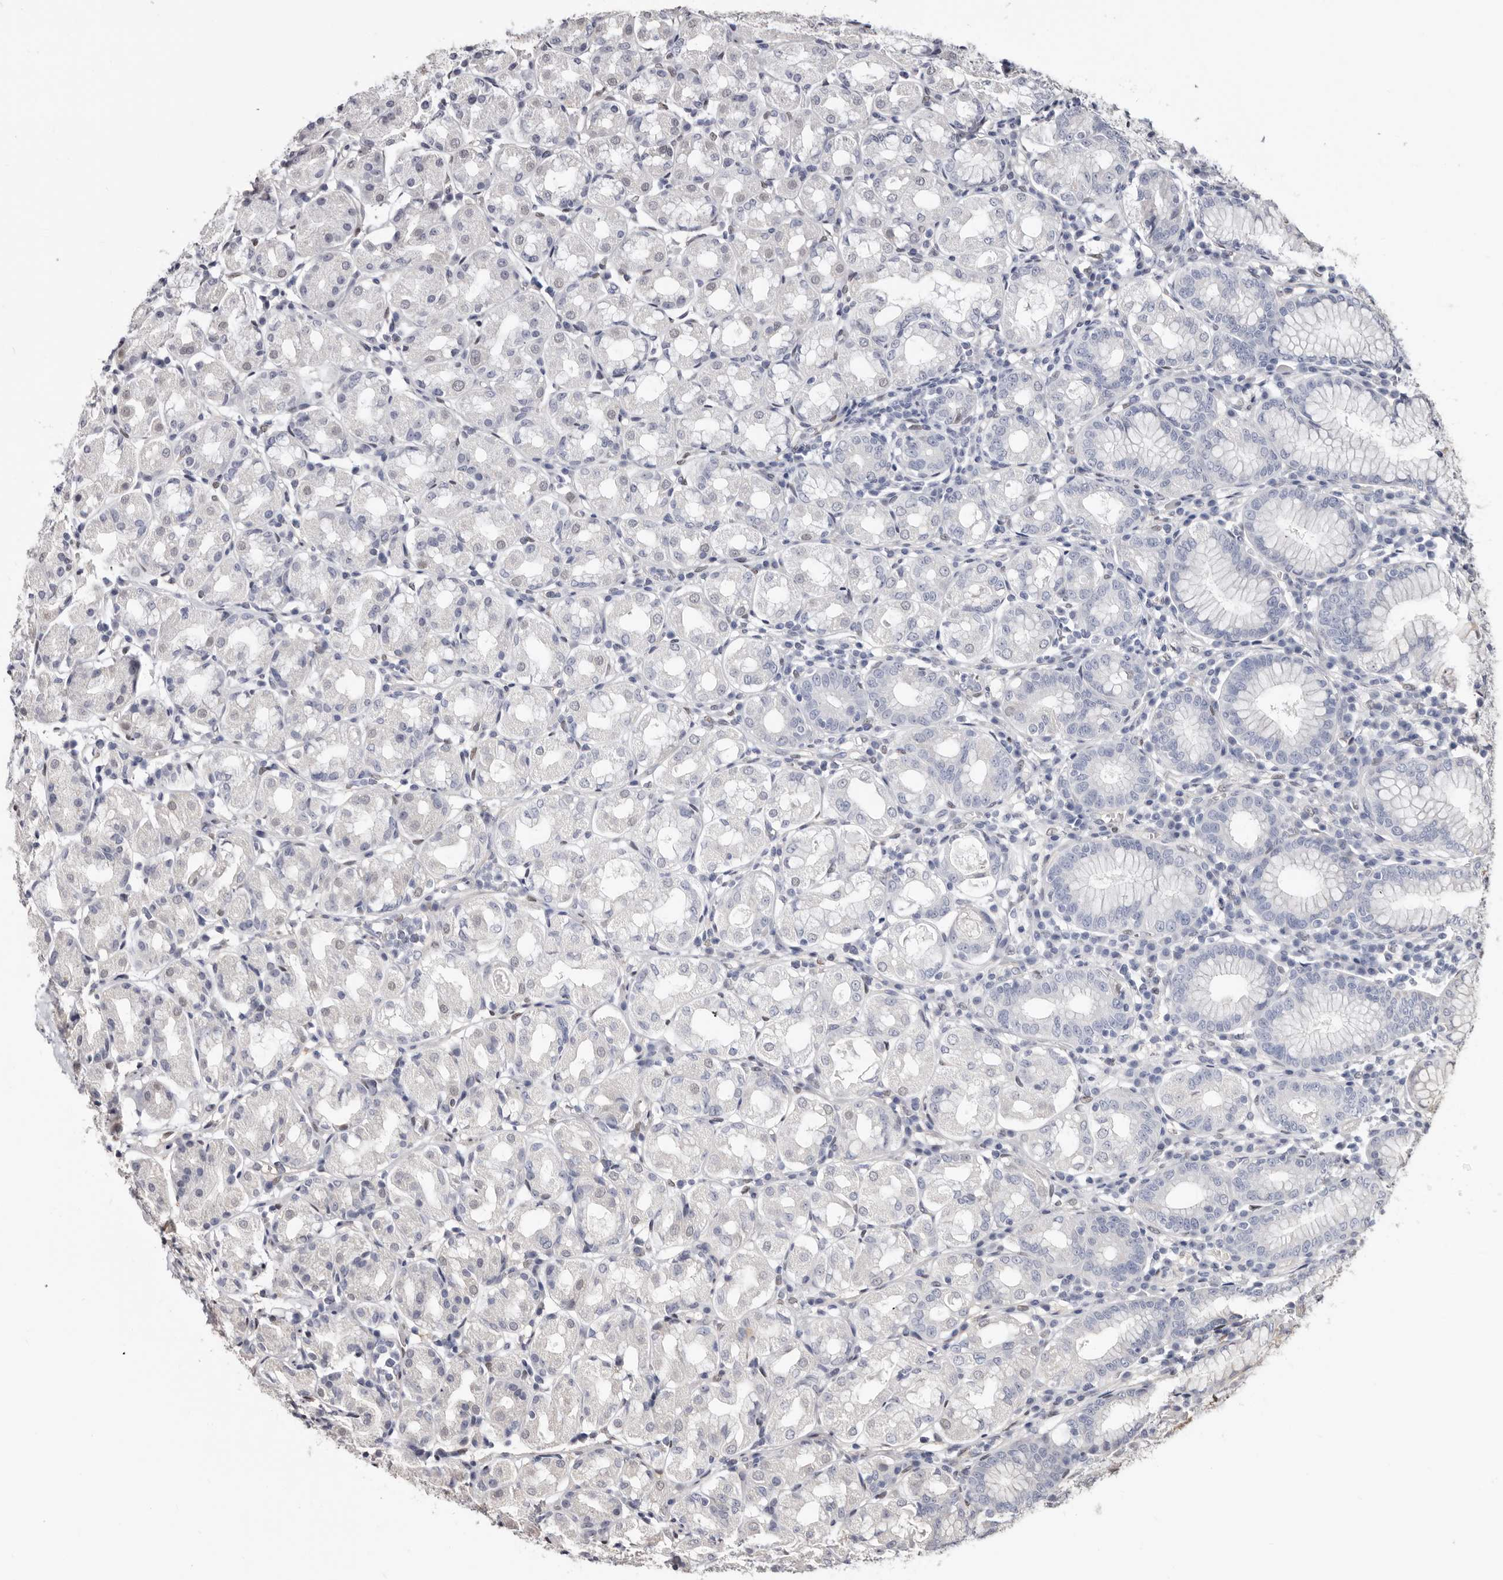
{"staining": {"intensity": "negative", "quantity": "none", "location": "none"}, "tissue": "stomach", "cell_type": "Glandular cells", "image_type": "normal", "snomed": [{"axis": "morphology", "description": "Normal tissue, NOS"}, {"axis": "topography", "description": "Stomach"}, {"axis": "topography", "description": "Stomach, lower"}], "caption": "A histopathology image of human stomach is negative for staining in glandular cells. (Stains: DAB (3,3'-diaminobenzidine) immunohistochemistry with hematoxylin counter stain, Microscopy: brightfield microscopy at high magnification).", "gene": "KHDRBS2", "patient": {"sex": "female", "age": 56}}